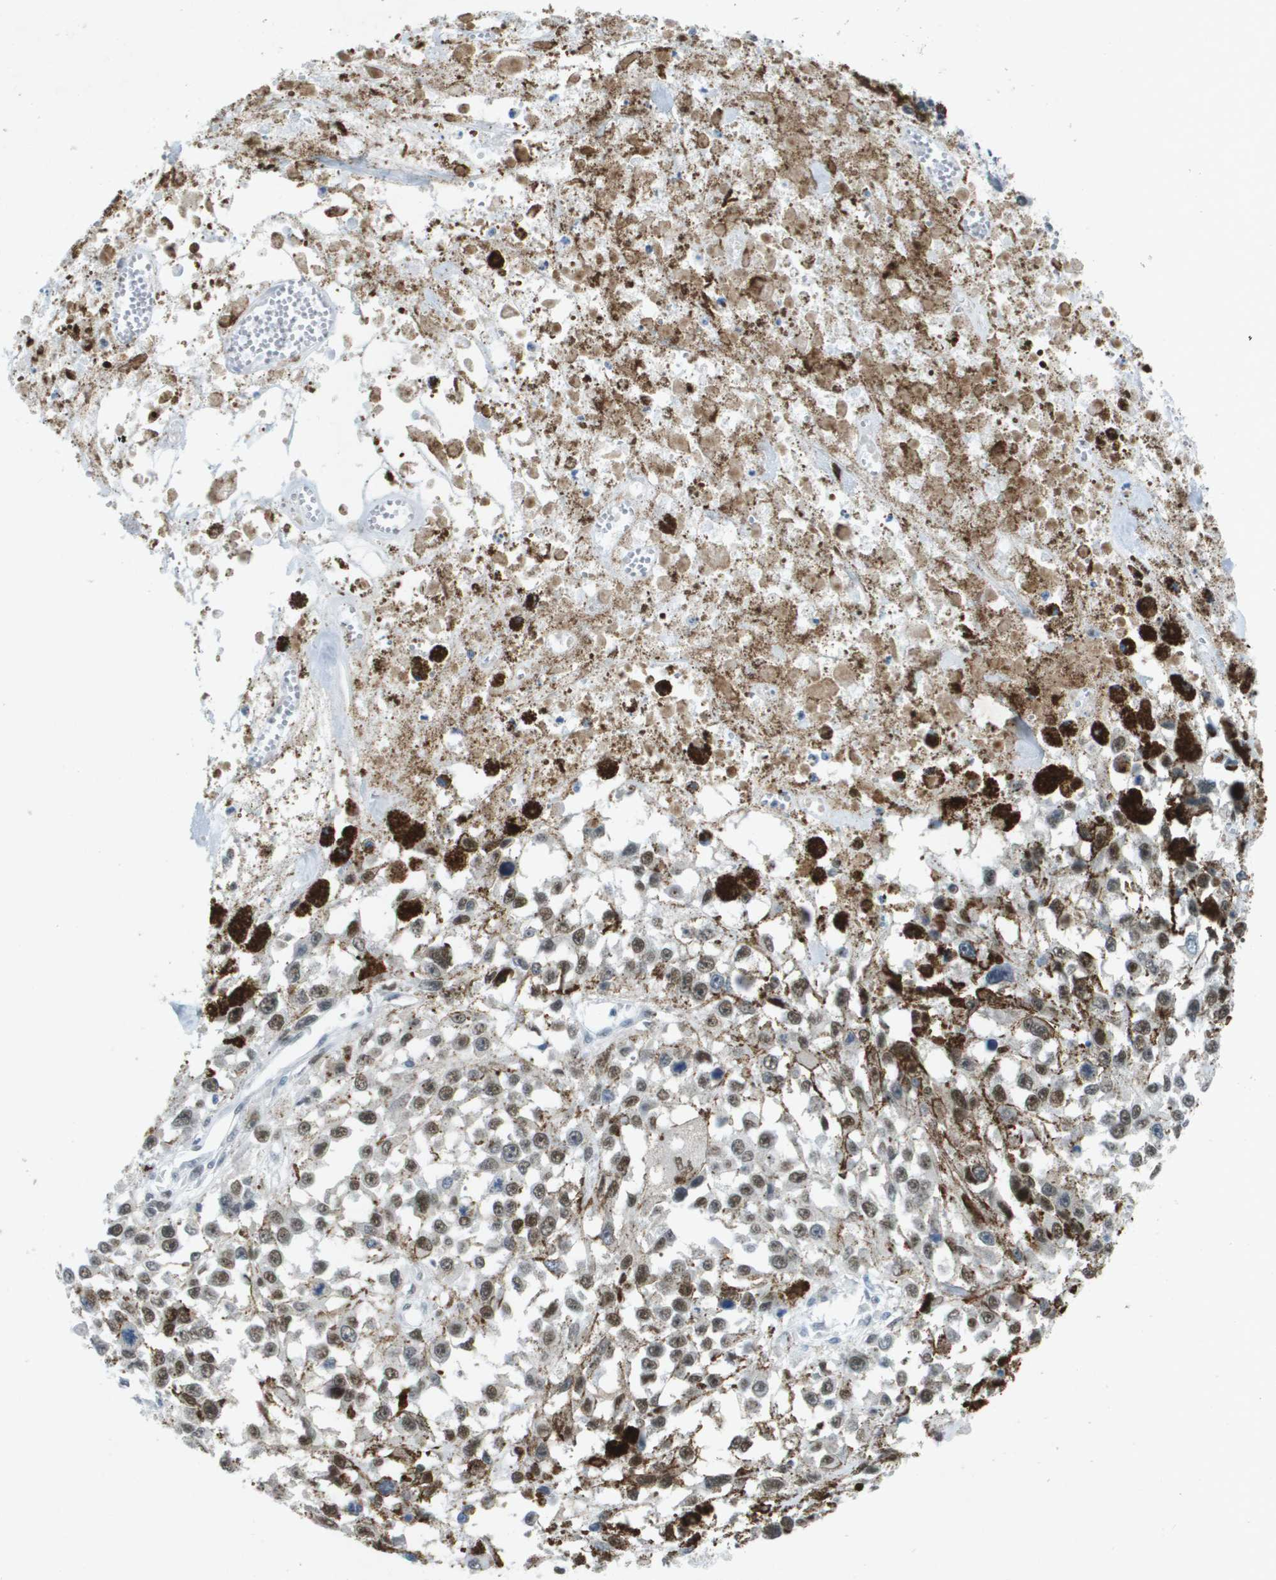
{"staining": {"intensity": "moderate", "quantity": ">75%", "location": "nuclear"}, "tissue": "melanoma", "cell_type": "Tumor cells", "image_type": "cancer", "snomed": [{"axis": "morphology", "description": "Malignant melanoma, Metastatic site"}, {"axis": "topography", "description": "Lymph node"}], "caption": "Melanoma stained for a protein (brown) shows moderate nuclear positive expression in about >75% of tumor cells.", "gene": "TP53RK", "patient": {"sex": "male", "age": 59}}